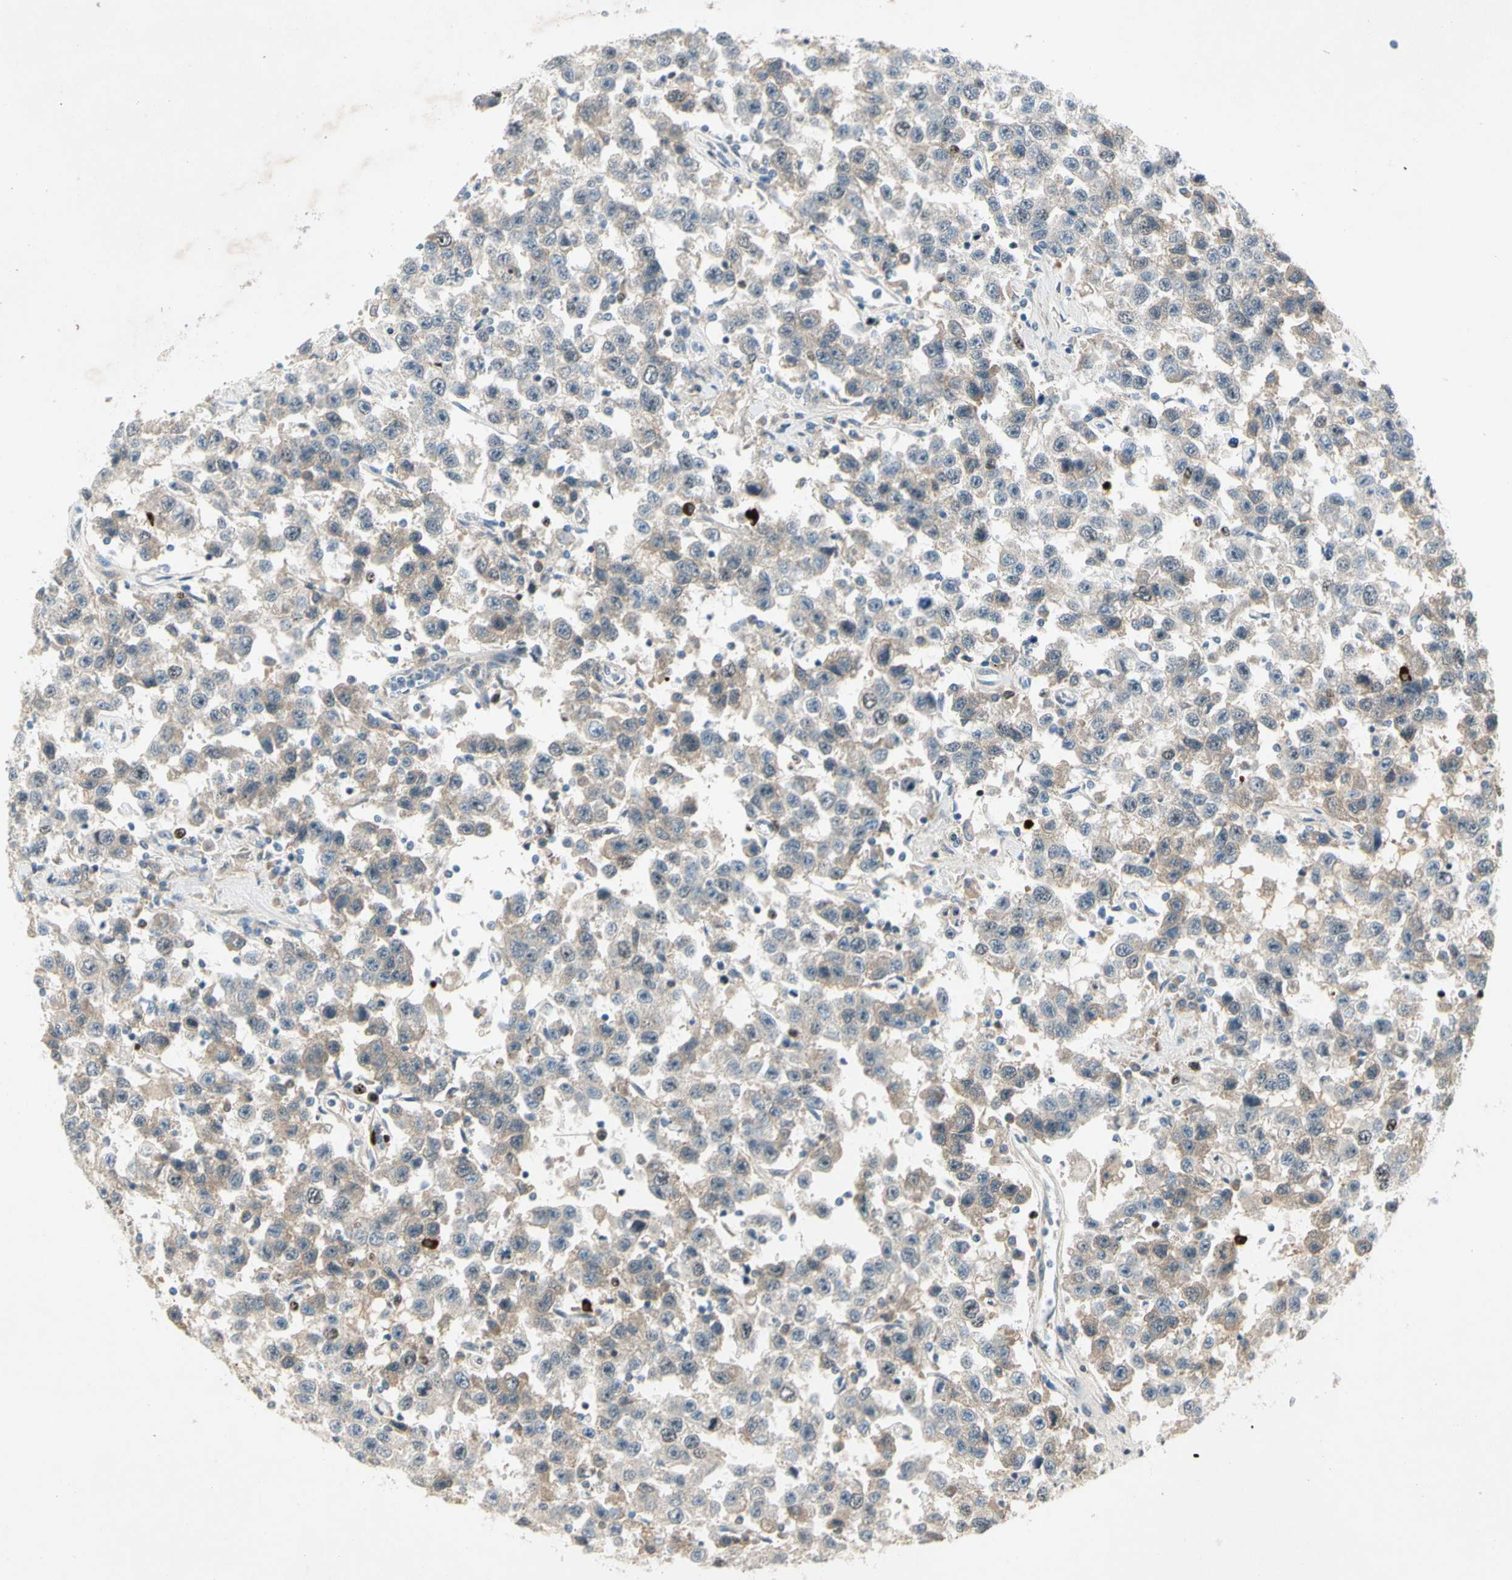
{"staining": {"intensity": "negative", "quantity": "none", "location": "none"}, "tissue": "testis cancer", "cell_type": "Tumor cells", "image_type": "cancer", "snomed": [{"axis": "morphology", "description": "Seminoma, NOS"}, {"axis": "topography", "description": "Testis"}], "caption": "There is no significant expression in tumor cells of testis cancer.", "gene": "PITX1", "patient": {"sex": "male", "age": 41}}